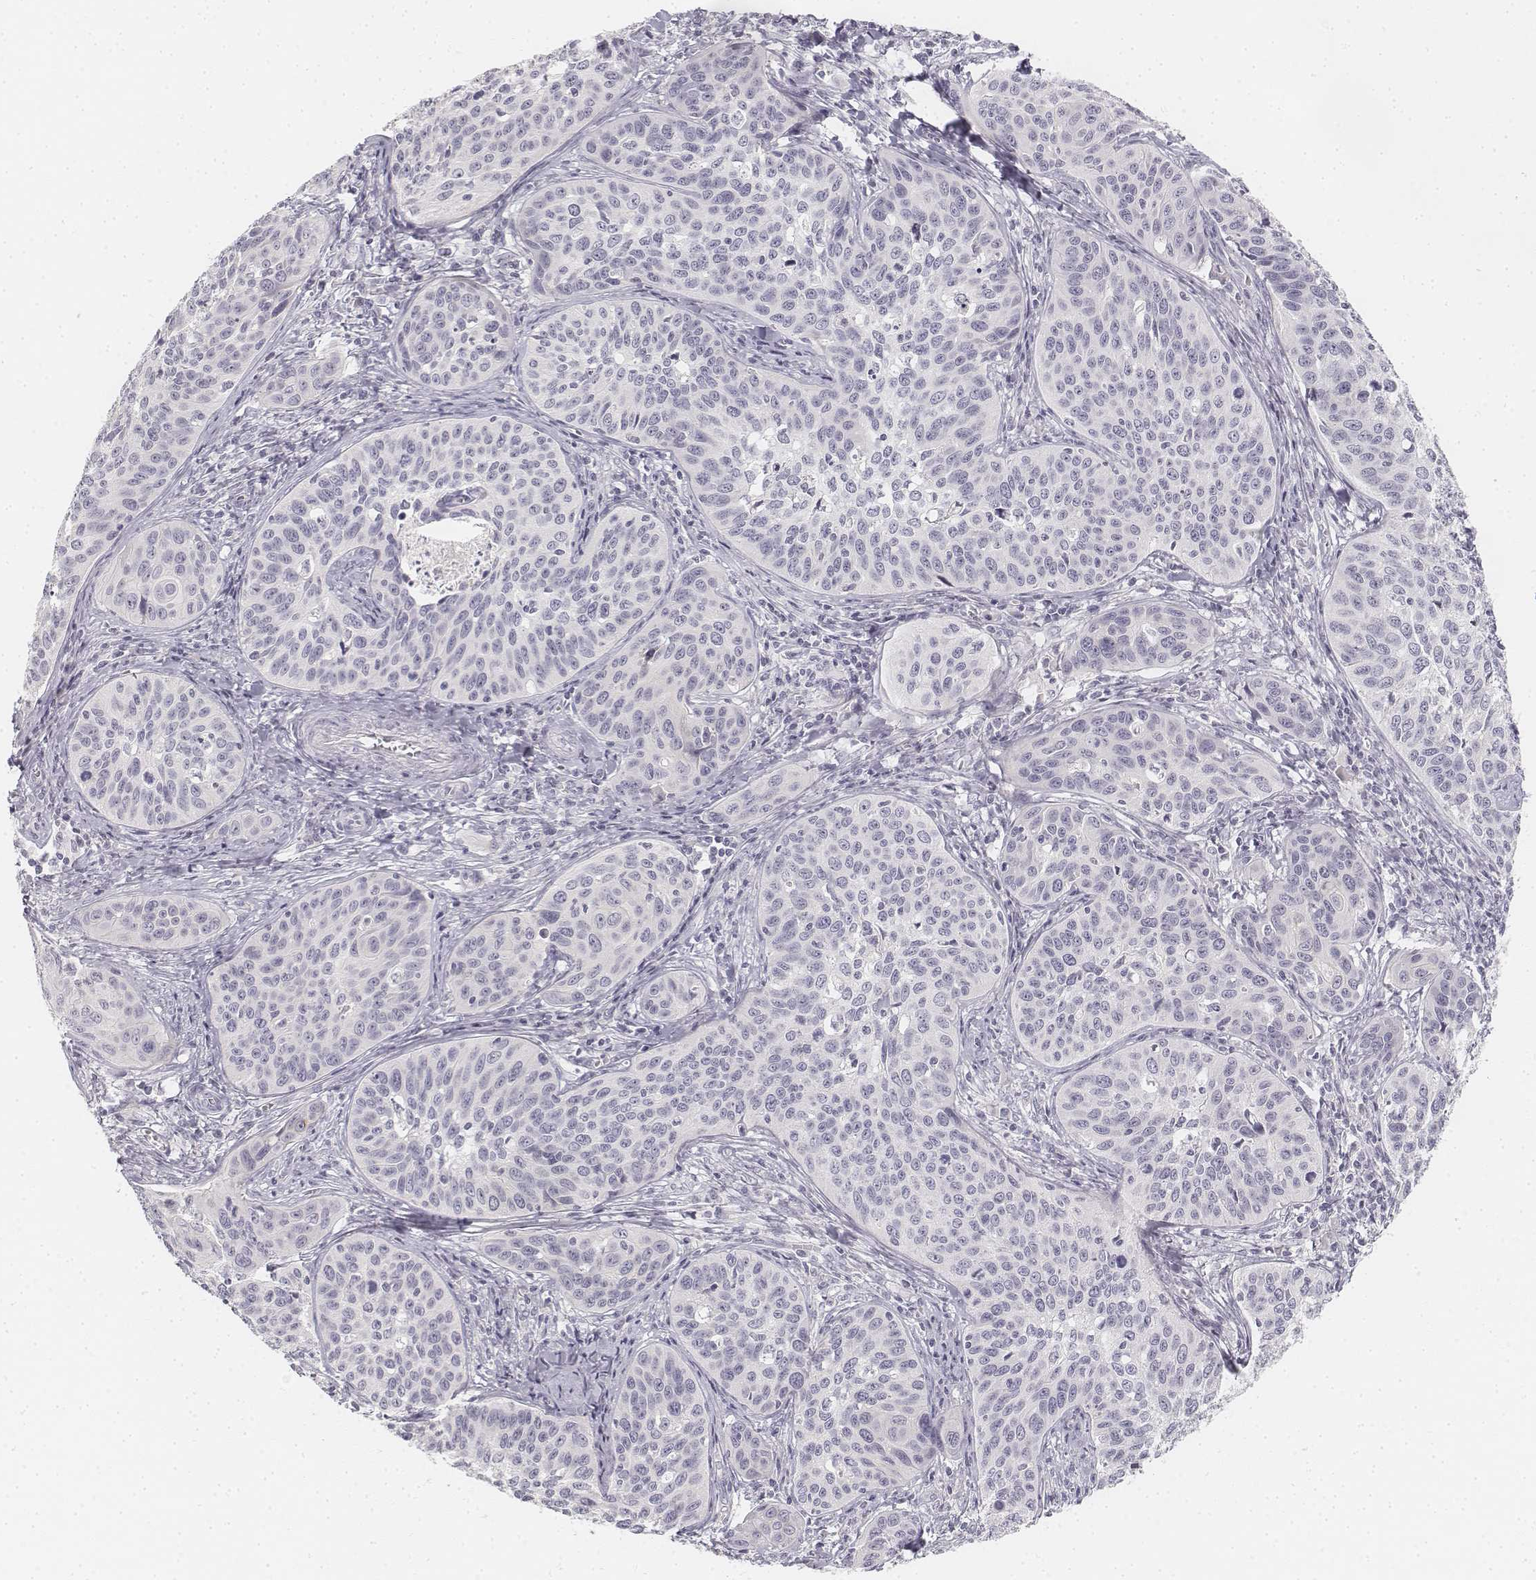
{"staining": {"intensity": "negative", "quantity": "none", "location": "none"}, "tissue": "cervical cancer", "cell_type": "Tumor cells", "image_type": "cancer", "snomed": [{"axis": "morphology", "description": "Squamous cell carcinoma, NOS"}, {"axis": "topography", "description": "Cervix"}], "caption": "Cervical squamous cell carcinoma stained for a protein using IHC demonstrates no positivity tumor cells.", "gene": "DSG4", "patient": {"sex": "female", "age": 31}}